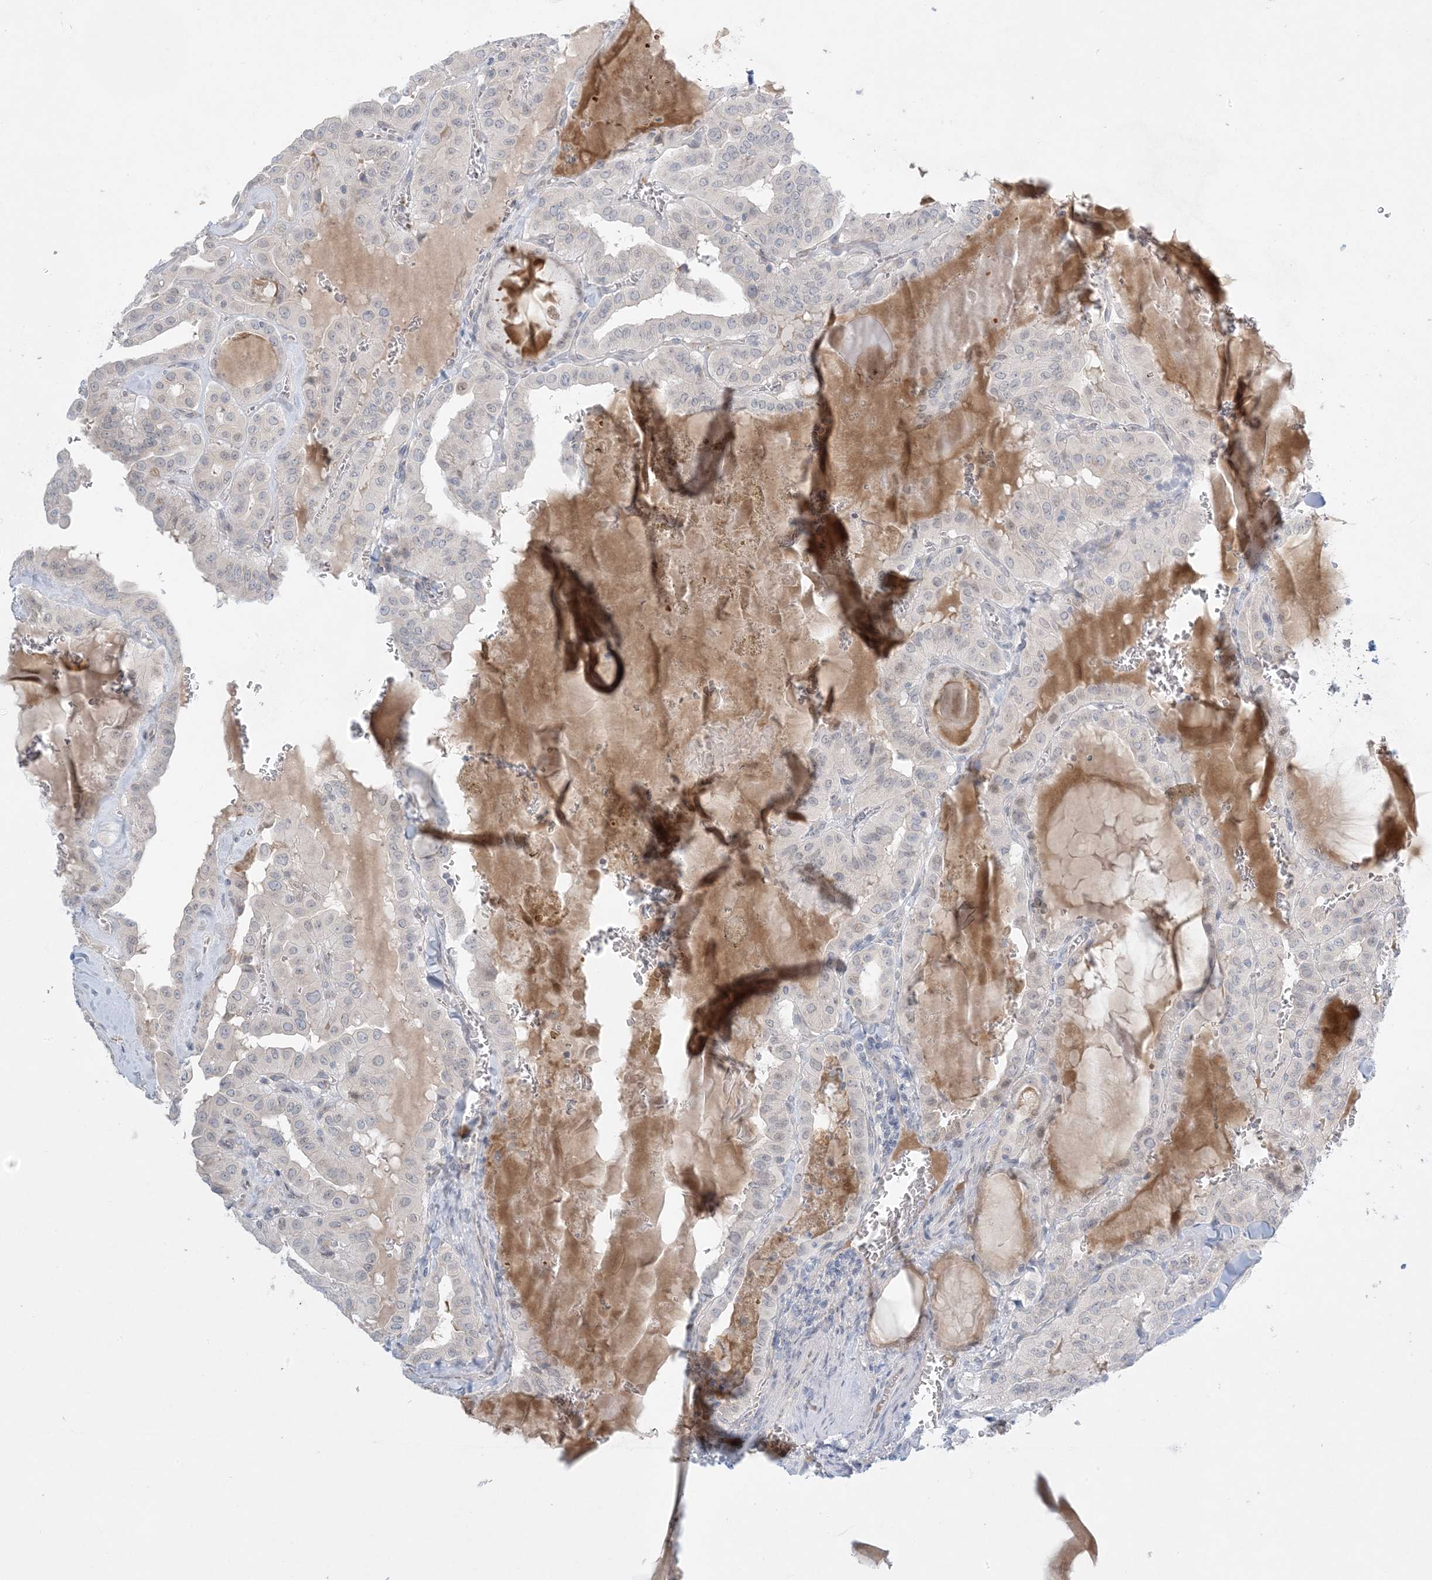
{"staining": {"intensity": "negative", "quantity": "none", "location": "none"}, "tissue": "thyroid cancer", "cell_type": "Tumor cells", "image_type": "cancer", "snomed": [{"axis": "morphology", "description": "Papillary adenocarcinoma, NOS"}, {"axis": "topography", "description": "Thyroid gland"}], "caption": "This is a photomicrograph of immunohistochemistry (IHC) staining of papillary adenocarcinoma (thyroid), which shows no staining in tumor cells.", "gene": "MMGT1", "patient": {"sex": "male", "age": 52}}